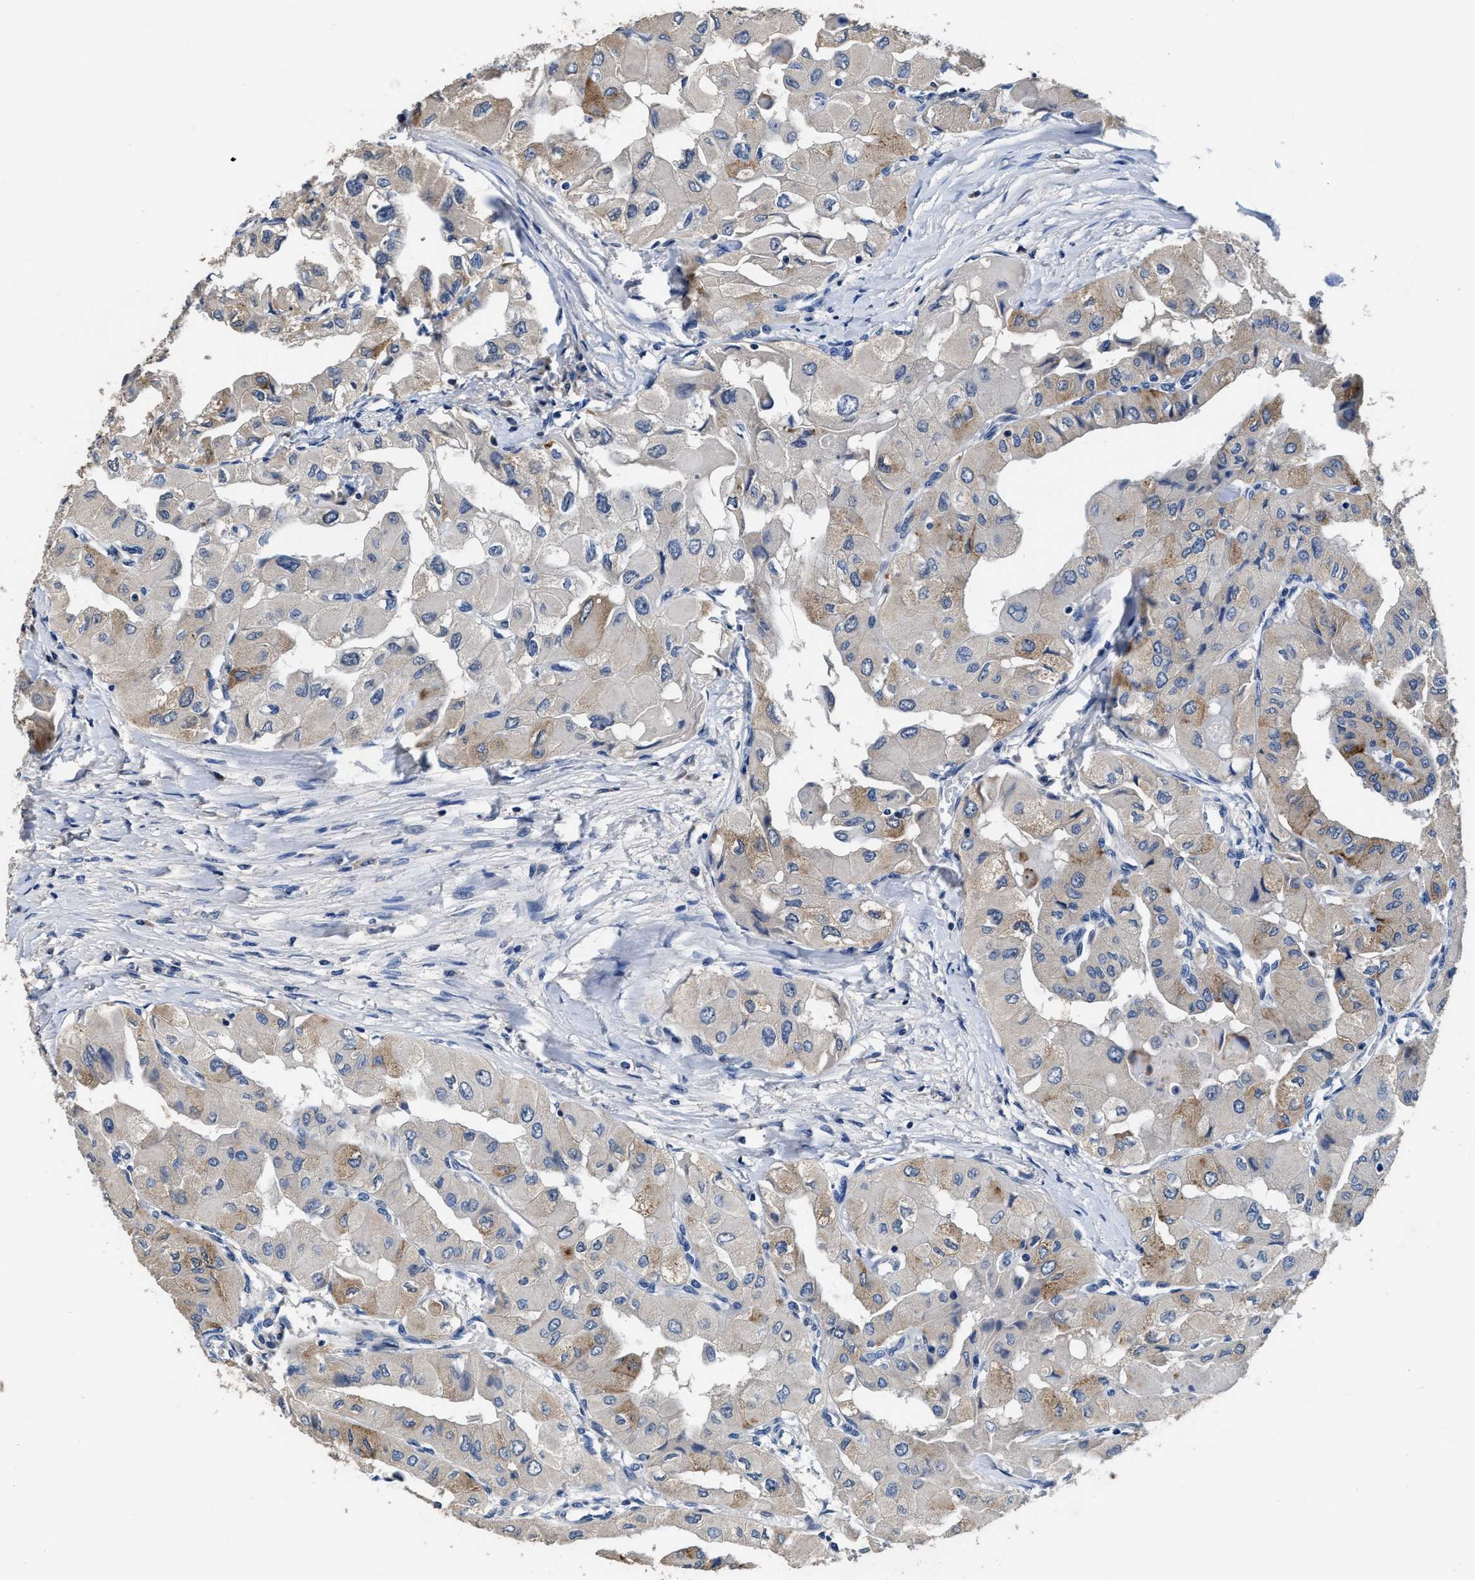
{"staining": {"intensity": "moderate", "quantity": "25%-75%", "location": "cytoplasmic/membranous"}, "tissue": "thyroid cancer", "cell_type": "Tumor cells", "image_type": "cancer", "snomed": [{"axis": "morphology", "description": "Papillary adenocarcinoma, NOS"}, {"axis": "topography", "description": "Thyroid gland"}], "caption": "Papillary adenocarcinoma (thyroid) stained with immunohistochemistry displays moderate cytoplasmic/membranous staining in approximately 25%-75% of tumor cells.", "gene": "UBR4", "patient": {"sex": "female", "age": 59}}